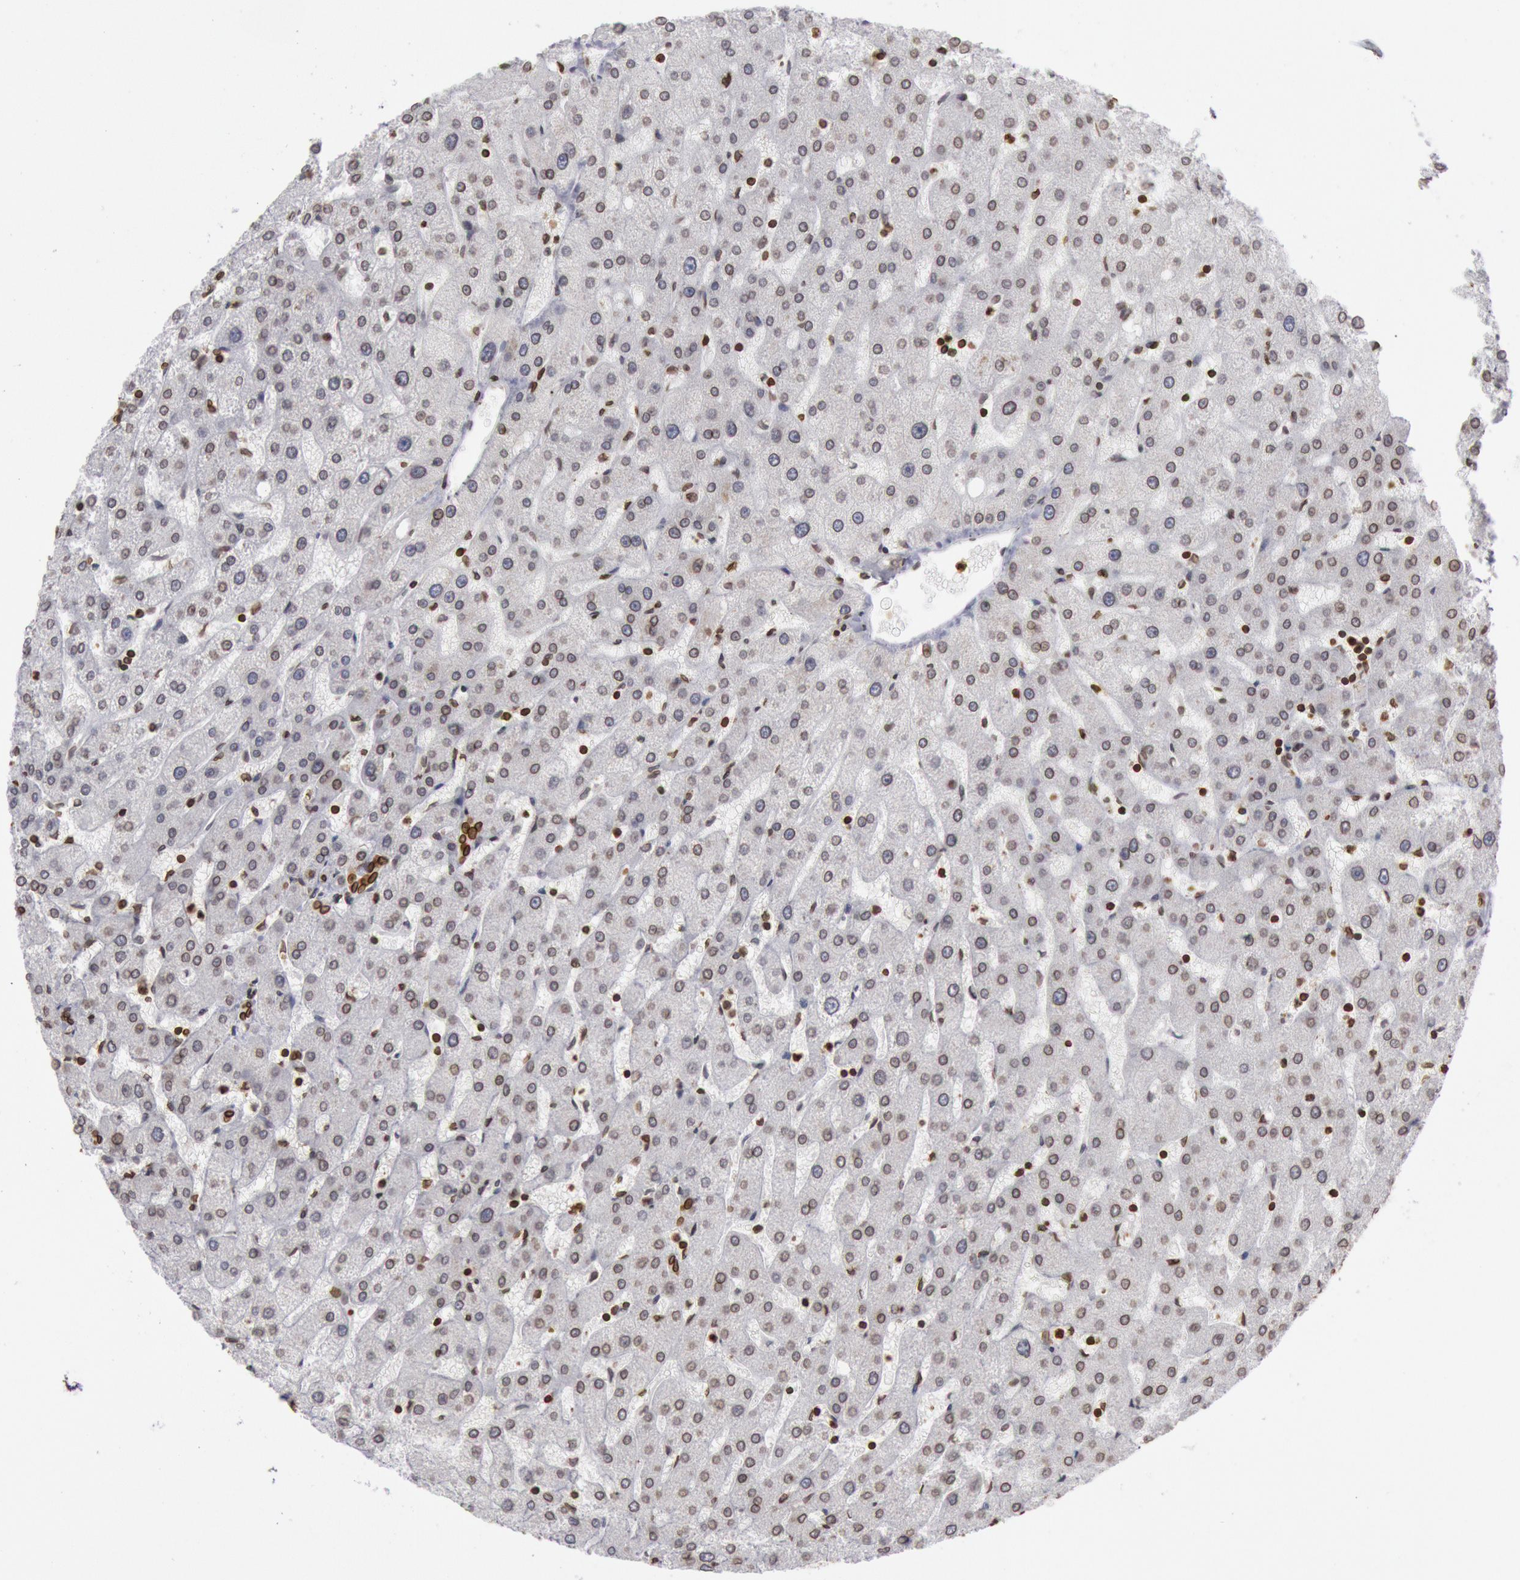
{"staining": {"intensity": "strong", "quantity": ">75%", "location": "nuclear"}, "tissue": "liver", "cell_type": "Cholangiocytes", "image_type": "normal", "snomed": [{"axis": "morphology", "description": "Normal tissue, NOS"}, {"axis": "topography", "description": "Liver"}], "caption": "DAB (3,3'-diaminobenzidine) immunohistochemical staining of unremarkable human liver shows strong nuclear protein staining in about >75% of cholangiocytes.", "gene": "SUN2", "patient": {"sex": "male", "age": 67}}